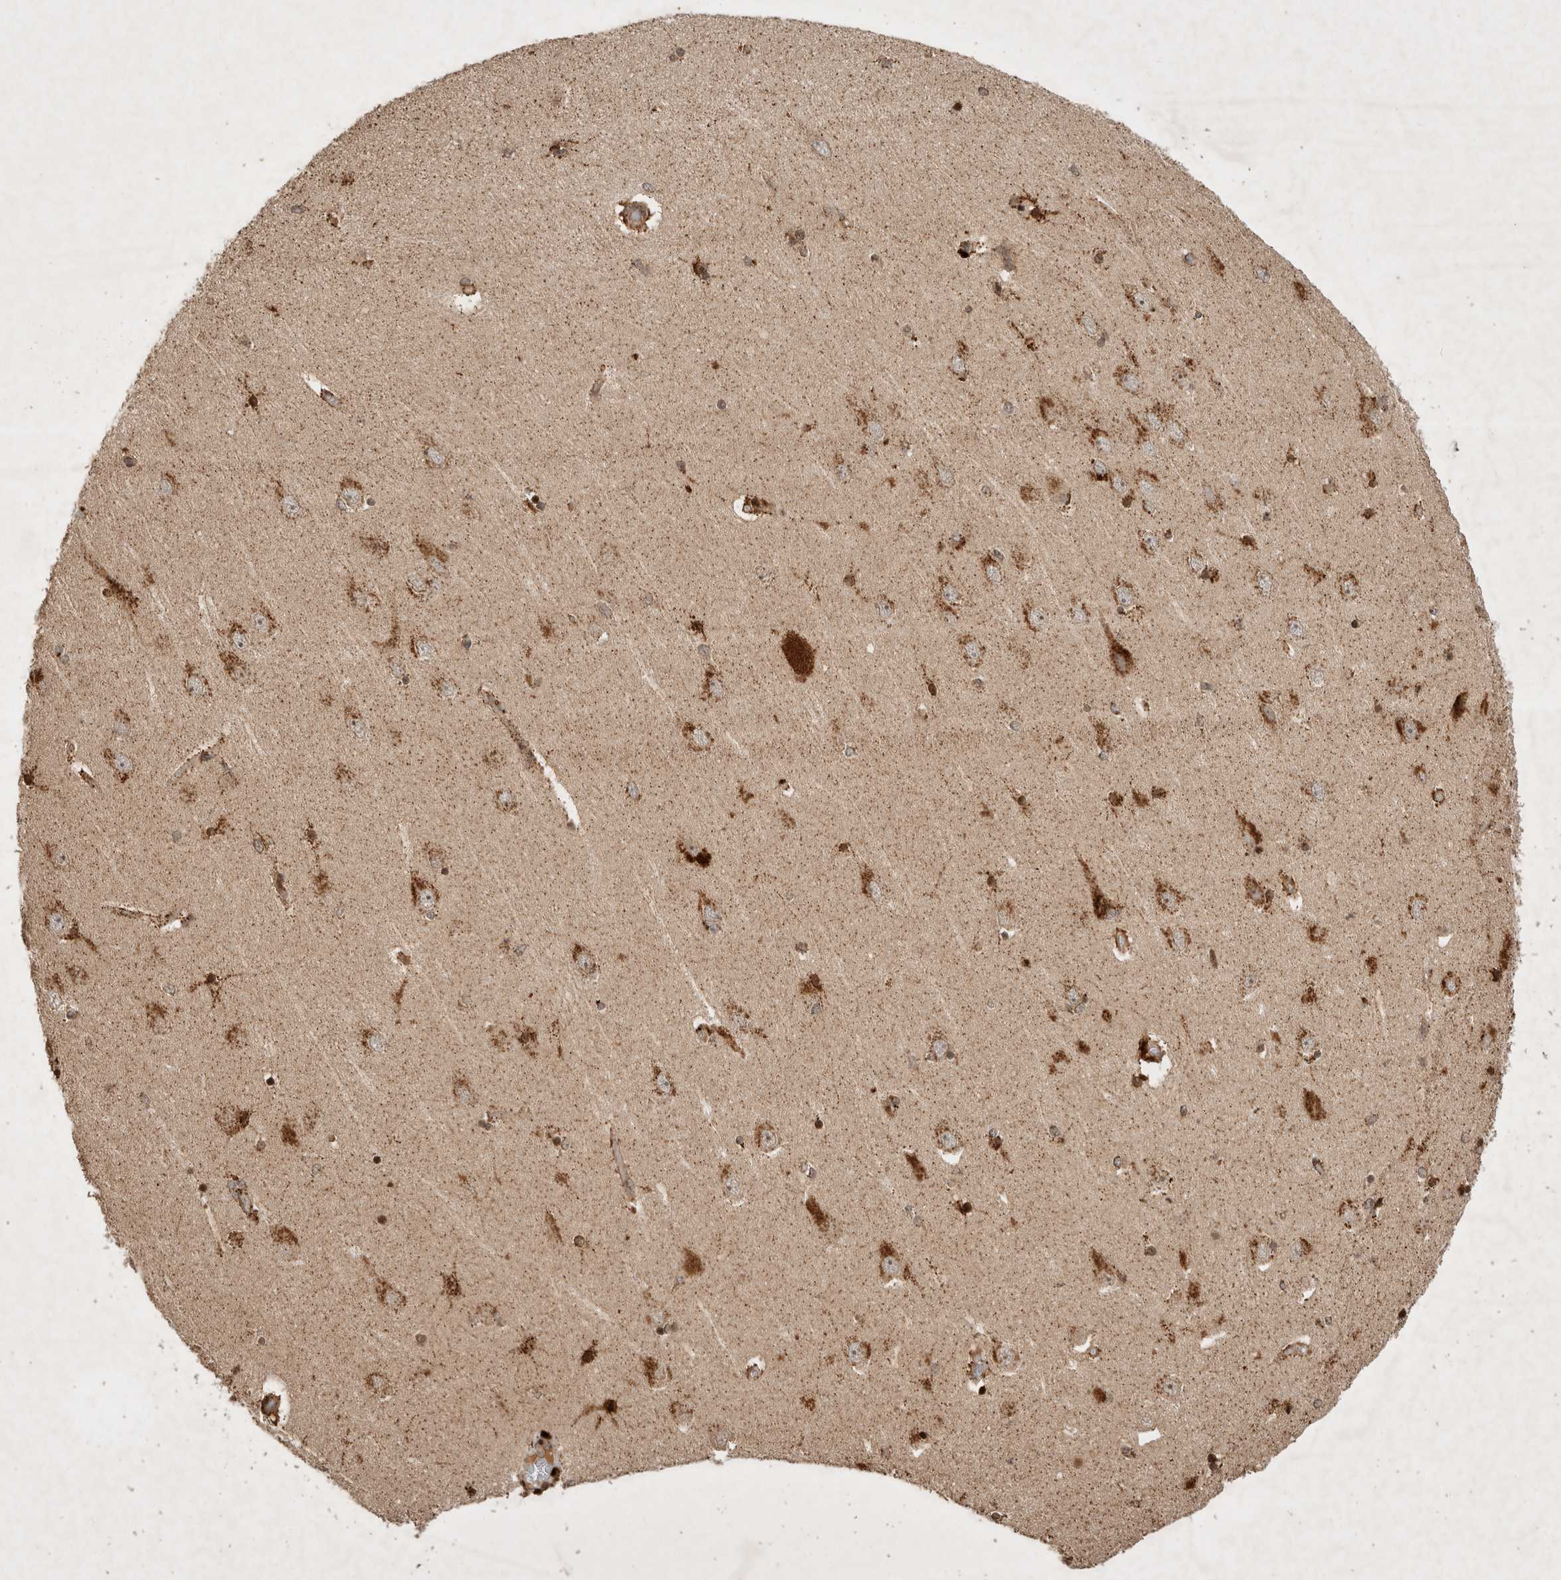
{"staining": {"intensity": "strong", "quantity": "25%-75%", "location": "cytoplasmic/membranous"}, "tissue": "hippocampus", "cell_type": "Glial cells", "image_type": "normal", "snomed": [{"axis": "morphology", "description": "Normal tissue, NOS"}, {"axis": "topography", "description": "Hippocampus"}], "caption": "Immunohistochemical staining of benign hippocampus exhibits 25%-75% levels of strong cytoplasmic/membranous protein positivity in about 25%-75% of glial cells. (brown staining indicates protein expression, while blue staining denotes nuclei).", "gene": "FAM221A", "patient": {"sex": "female", "age": 54}}